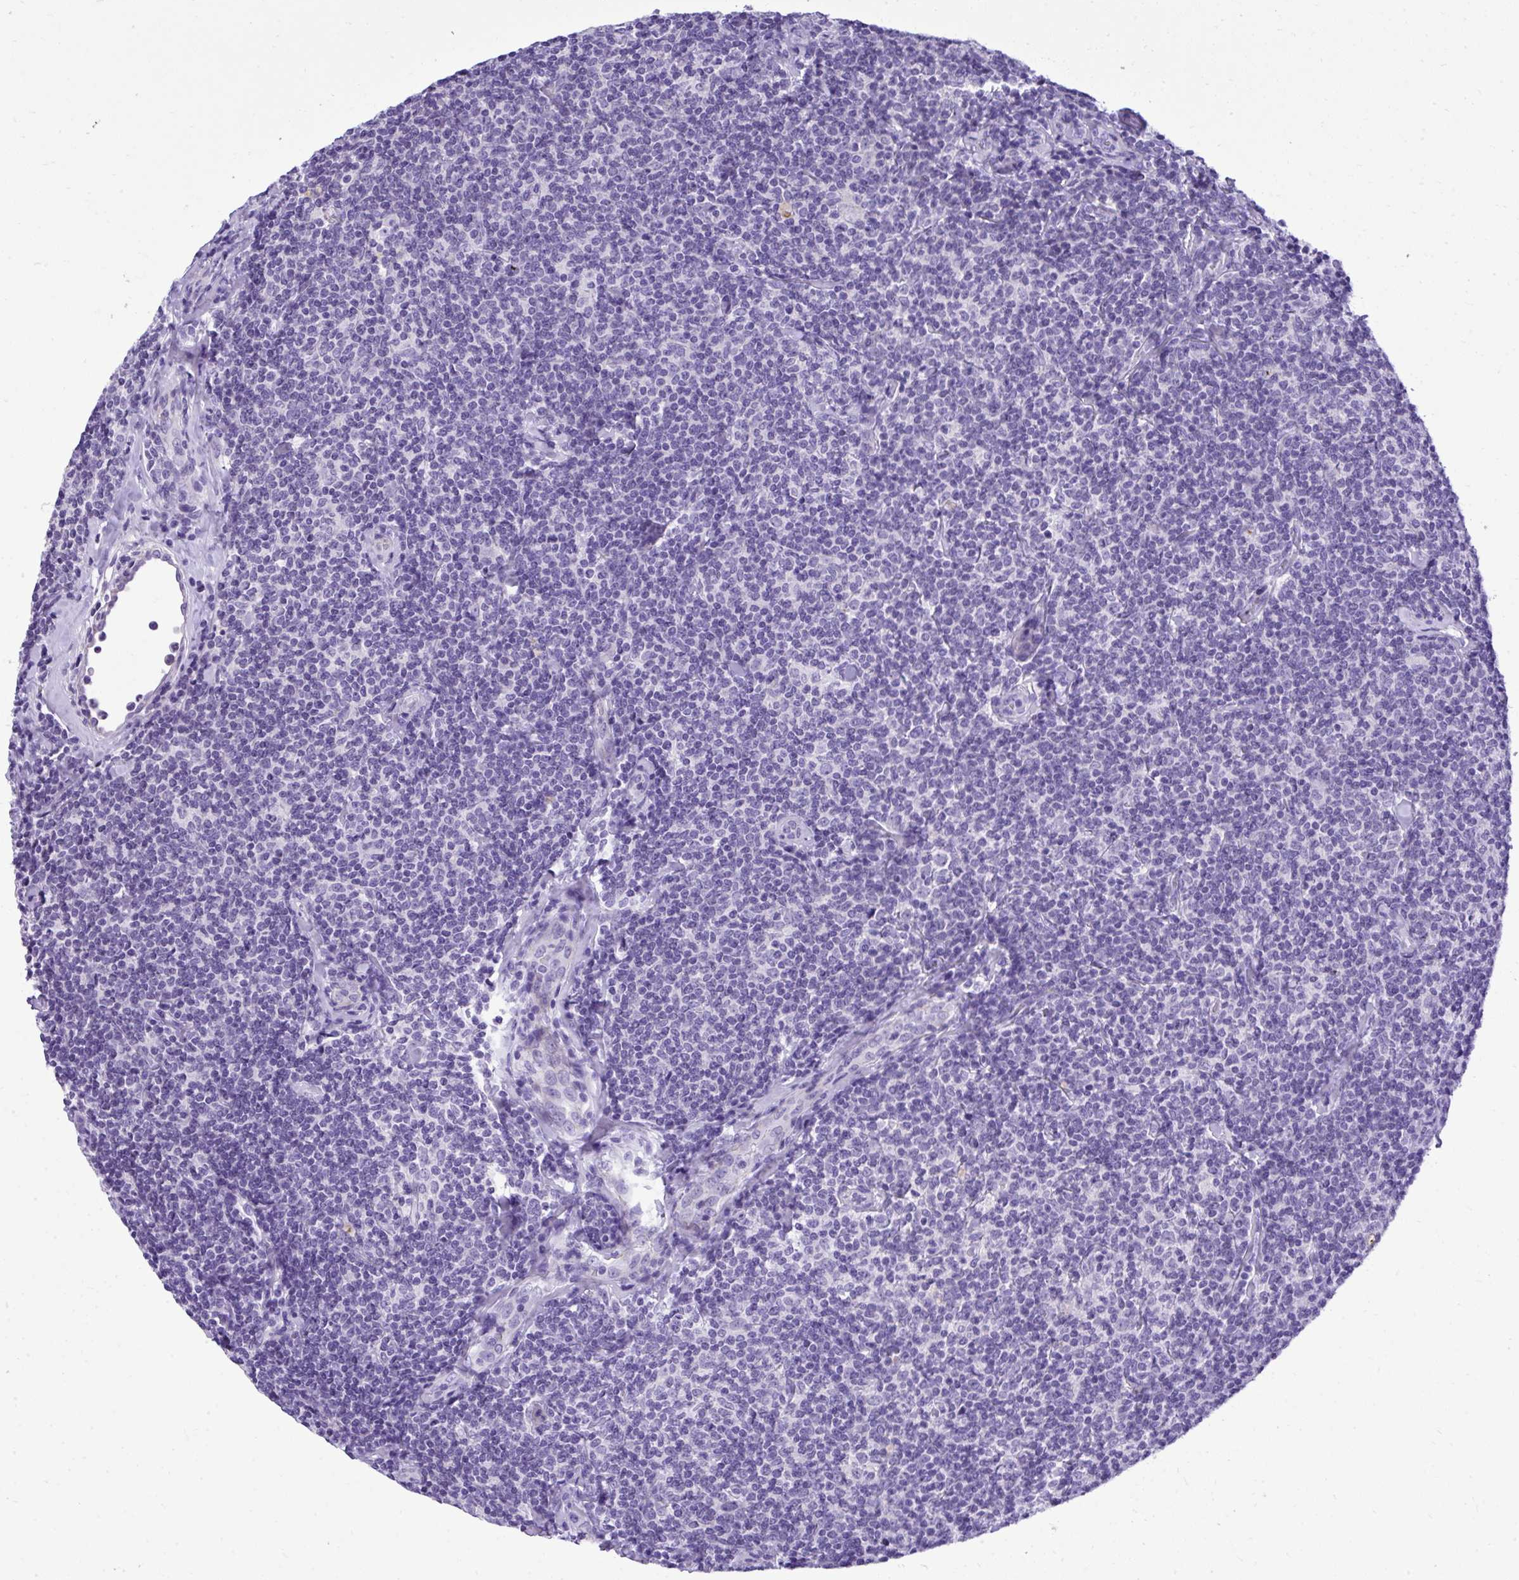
{"staining": {"intensity": "negative", "quantity": "none", "location": "none"}, "tissue": "lymphoma", "cell_type": "Tumor cells", "image_type": "cancer", "snomed": [{"axis": "morphology", "description": "Malignant lymphoma, non-Hodgkin's type, Low grade"}, {"axis": "topography", "description": "Lymph node"}], "caption": "This is an immunohistochemistry (IHC) histopathology image of human malignant lymphoma, non-Hodgkin's type (low-grade). There is no staining in tumor cells.", "gene": "ST6GALNAC3", "patient": {"sex": "female", "age": 56}}